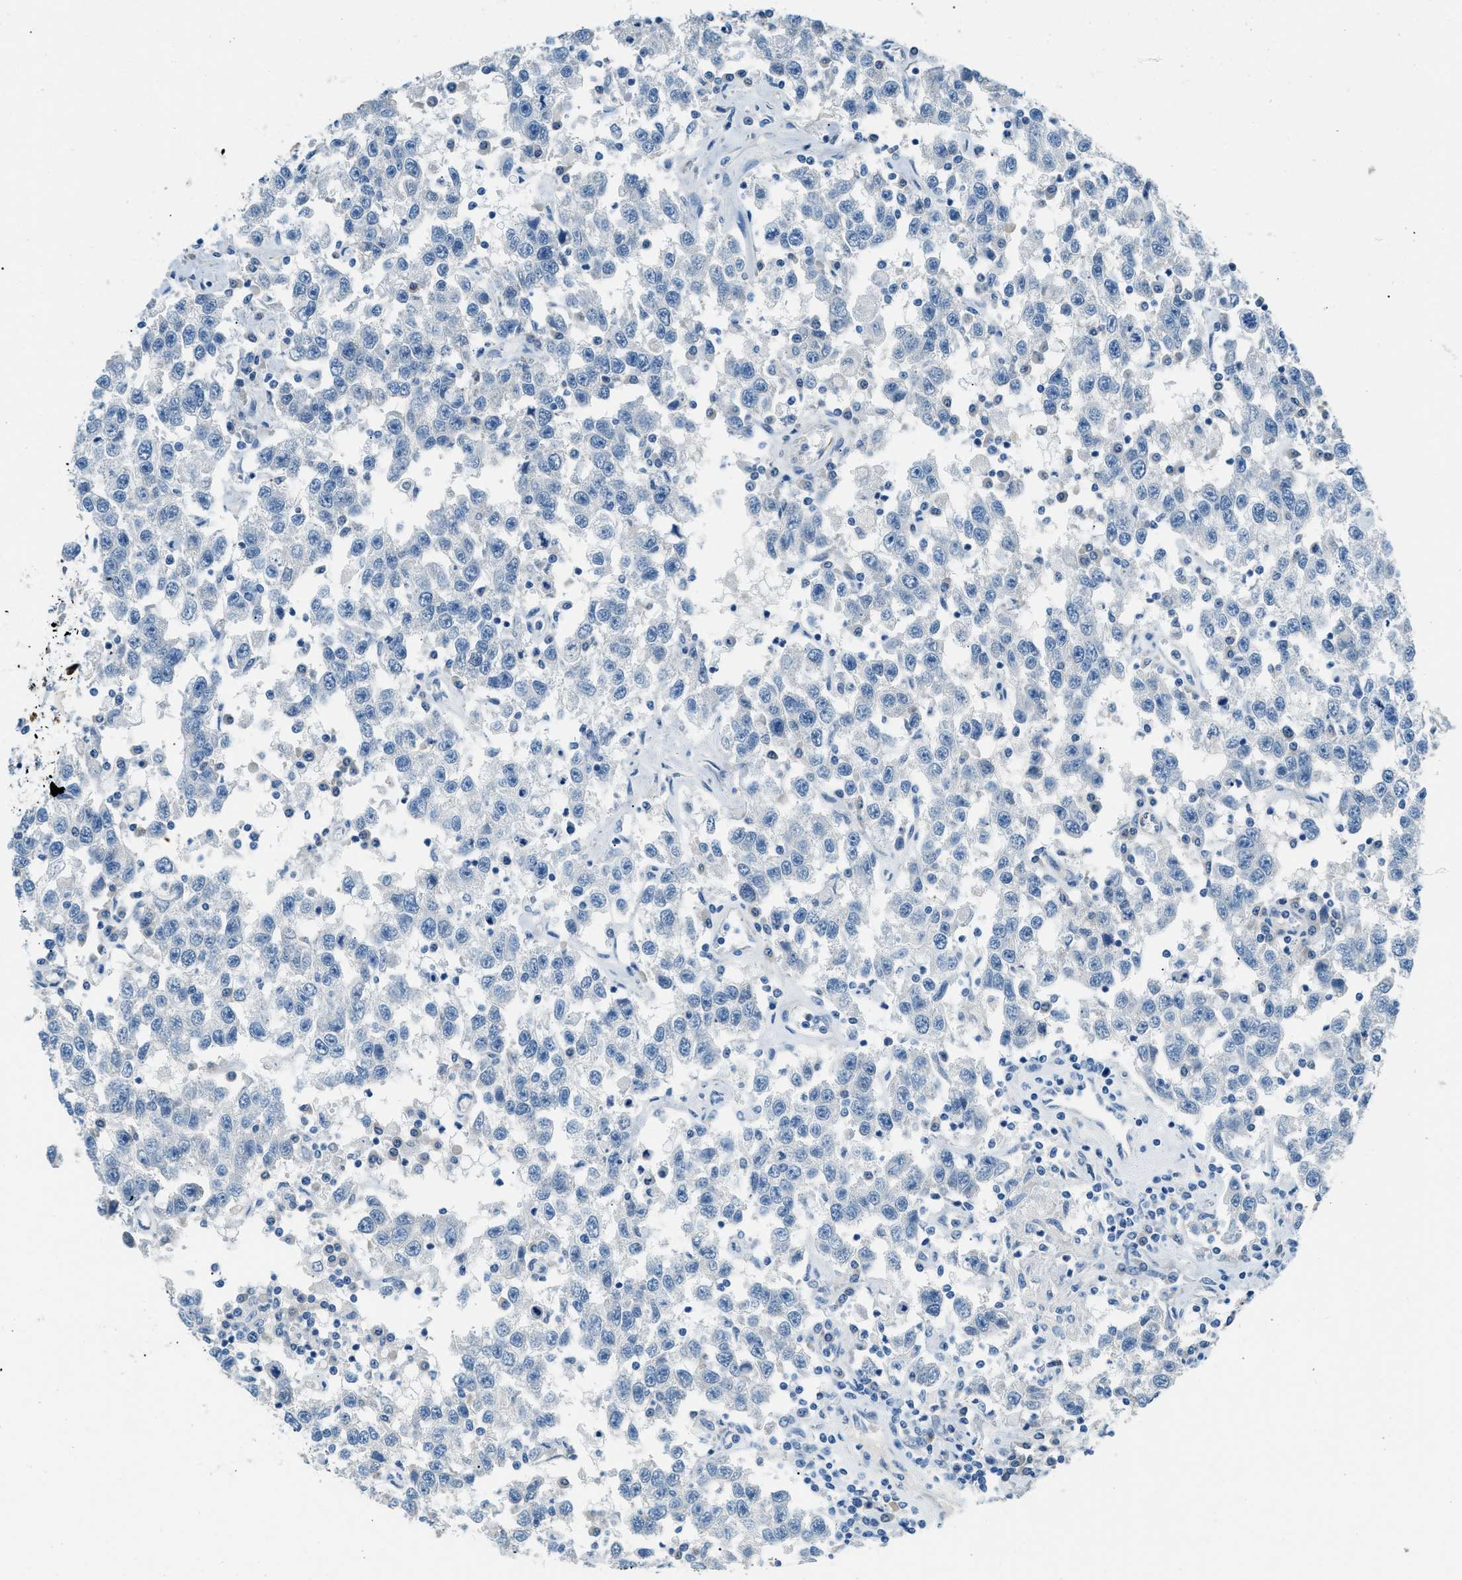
{"staining": {"intensity": "negative", "quantity": "none", "location": "none"}, "tissue": "testis cancer", "cell_type": "Tumor cells", "image_type": "cancer", "snomed": [{"axis": "morphology", "description": "Seminoma, NOS"}, {"axis": "topography", "description": "Testis"}], "caption": "Human testis cancer (seminoma) stained for a protein using immunohistochemistry displays no positivity in tumor cells.", "gene": "ZNF367", "patient": {"sex": "male", "age": 41}}